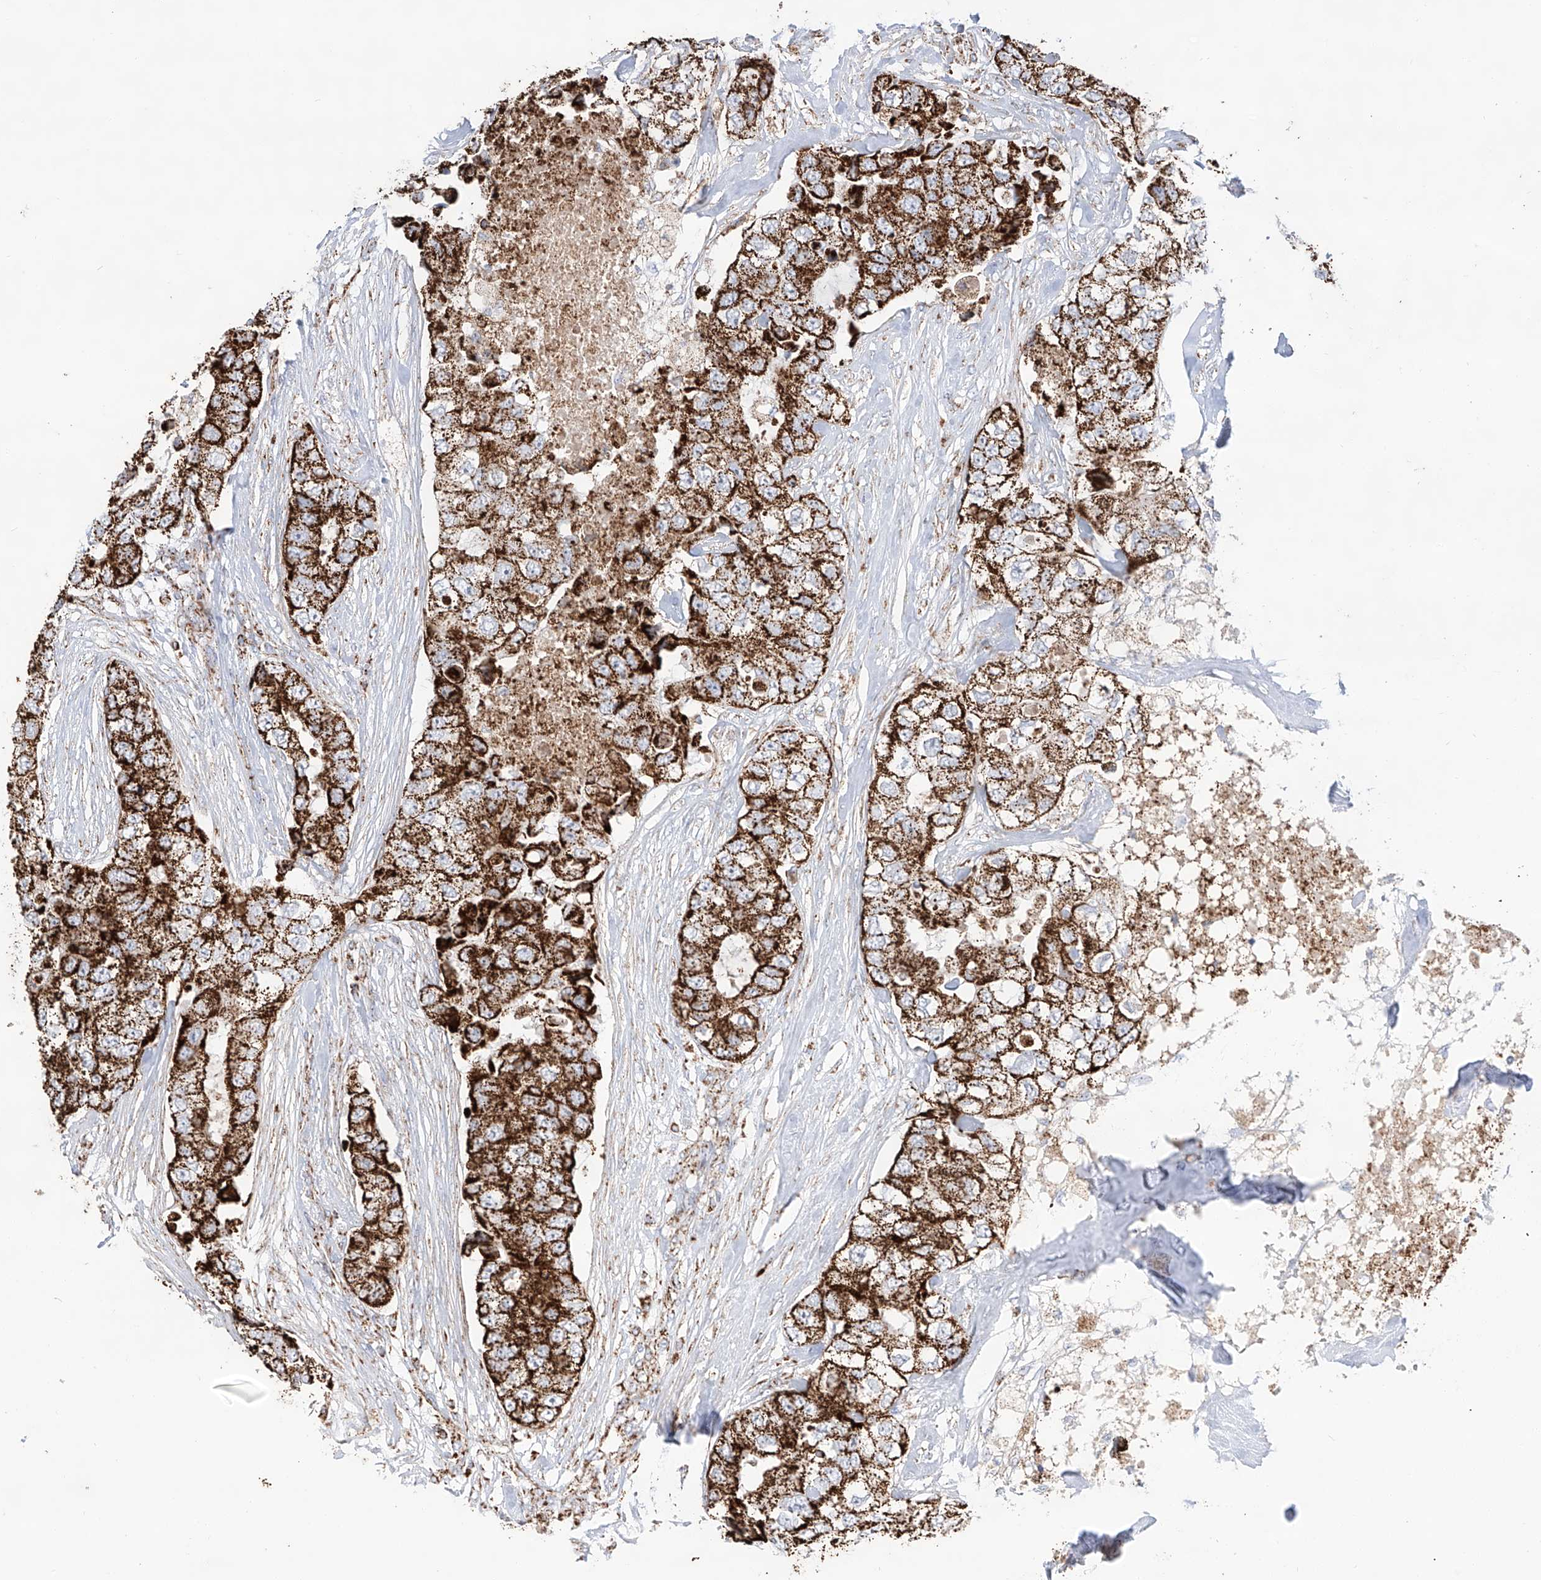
{"staining": {"intensity": "strong", "quantity": ">75%", "location": "cytoplasmic/membranous"}, "tissue": "breast cancer", "cell_type": "Tumor cells", "image_type": "cancer", "snomed": [{"axis": "morphology", "description": "Duct carcinoma"}, {"axis": "topography", "description": "Breast"}], "caption": "An immunohistochemistry photomicrograph of tumor tissue is shown. Protein staining in brown shows strong cytoplasmic/membranous positivity in breast cancer within tumor cells.", "gene": "TTC27", "patient": {"sex": "female", "age": 62}}